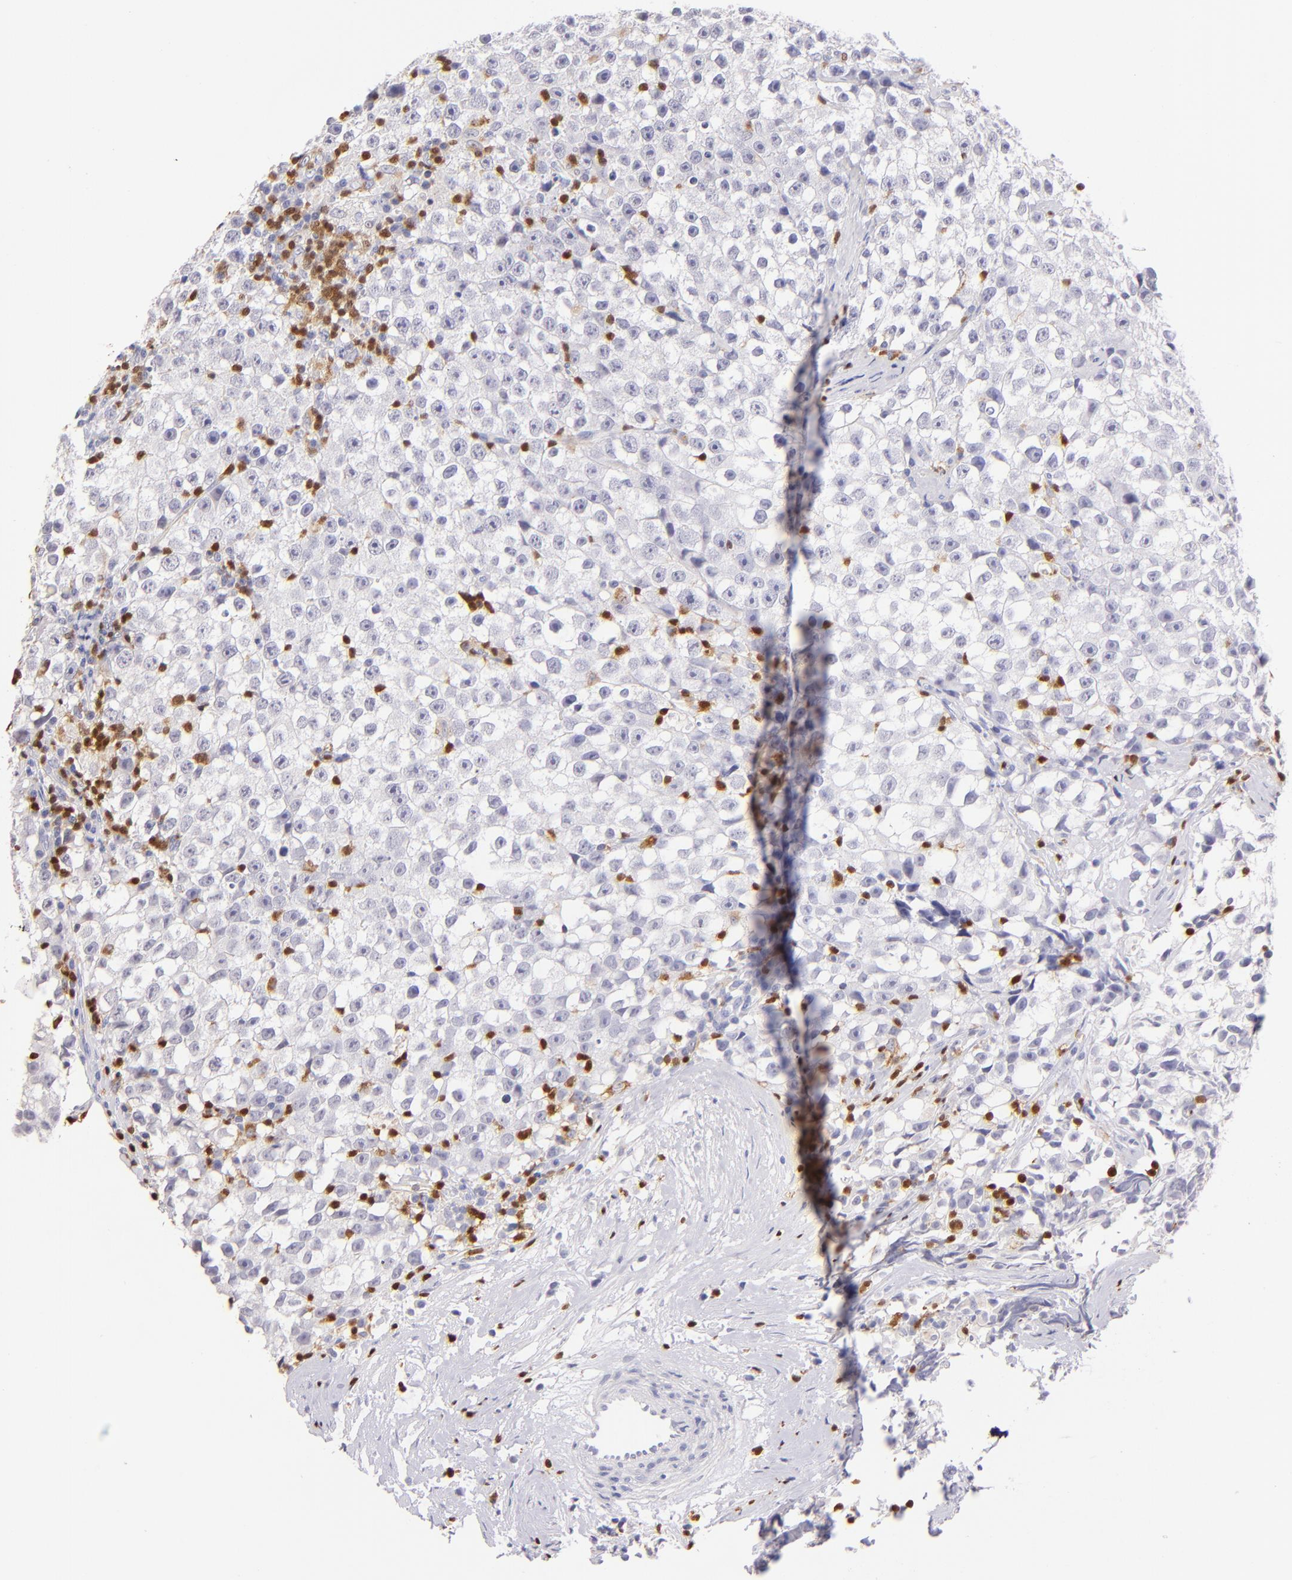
{"staining": {"intensity": "negative", "quantity": "none", "location": "none"}, "tissue": "testis cancer", "cell_type": "Tumor cells", "image_type": "cancer", "snomed": [{"axis": "morphology", "description": "Seminoma, NOS"}, {"axis": "topography", "description": "Testis"}], "caption": "IHC histopathology image of neoplastic tissue: seminoma (testis) stained with DAB (3,3'-diaminobenzidine) displays no significant protein staining in tumor cells.", "gene": "ZAP70", "patient": {"sex": "male", "age": 35}}